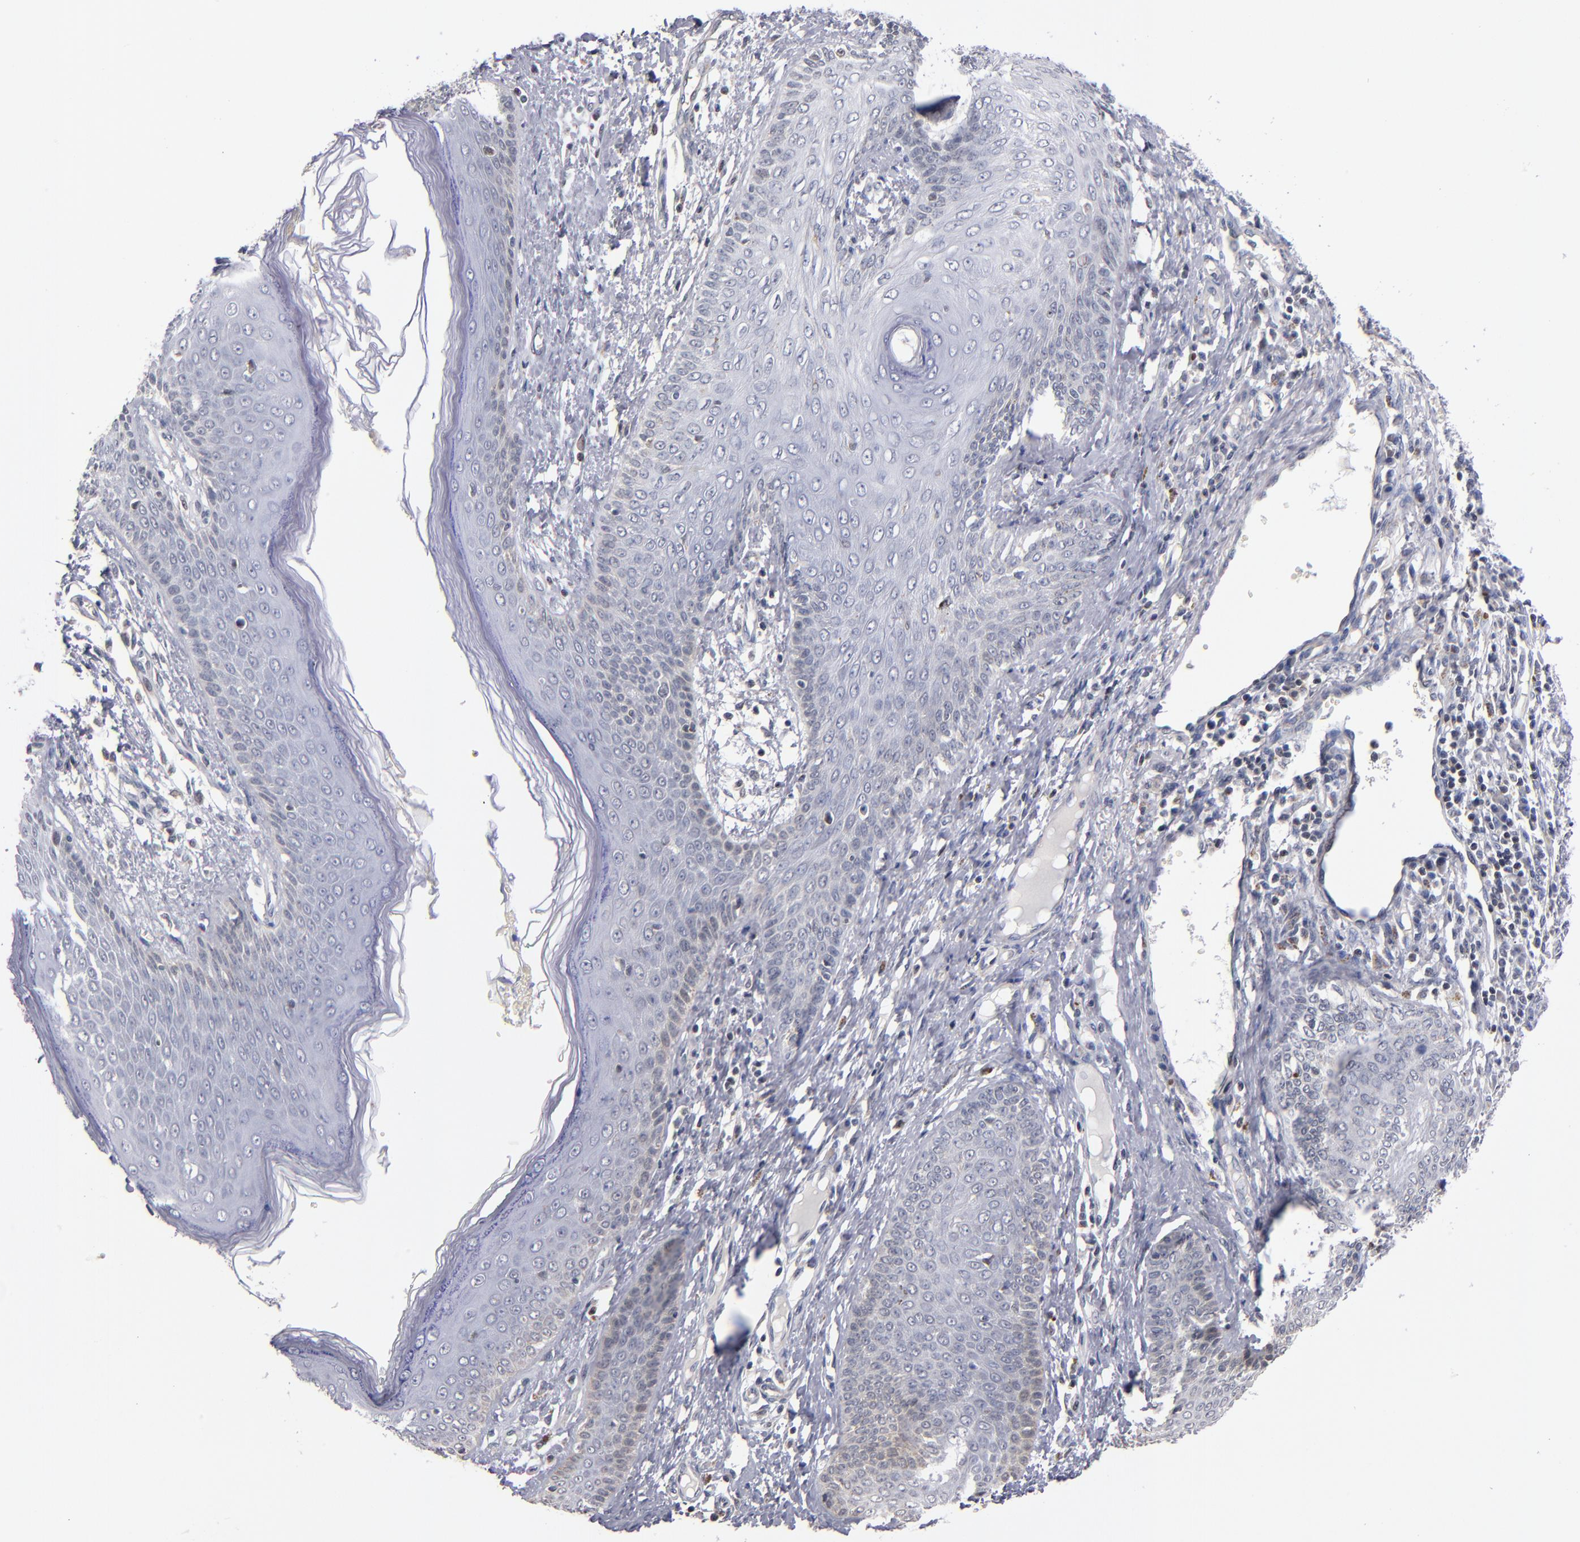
{"staining": {"intensity": "weak", "quantity": "<25%", "location": "cytoplasmic/membranous,nuclear"}, "tissue": "skin cancer", "cell_type": "Tumor cells", "image_type": "cancer", "snomed": [{"axis": "morphology", "description": "Basal cell carcinoma"}, {"axis": "topography", "description": "Skin"}], "caption": "Image shows no protein expression in tumor cells of skin cancer tissue.", "gene": "ODF2", "patient": {"sex": "female", "age": 64}}